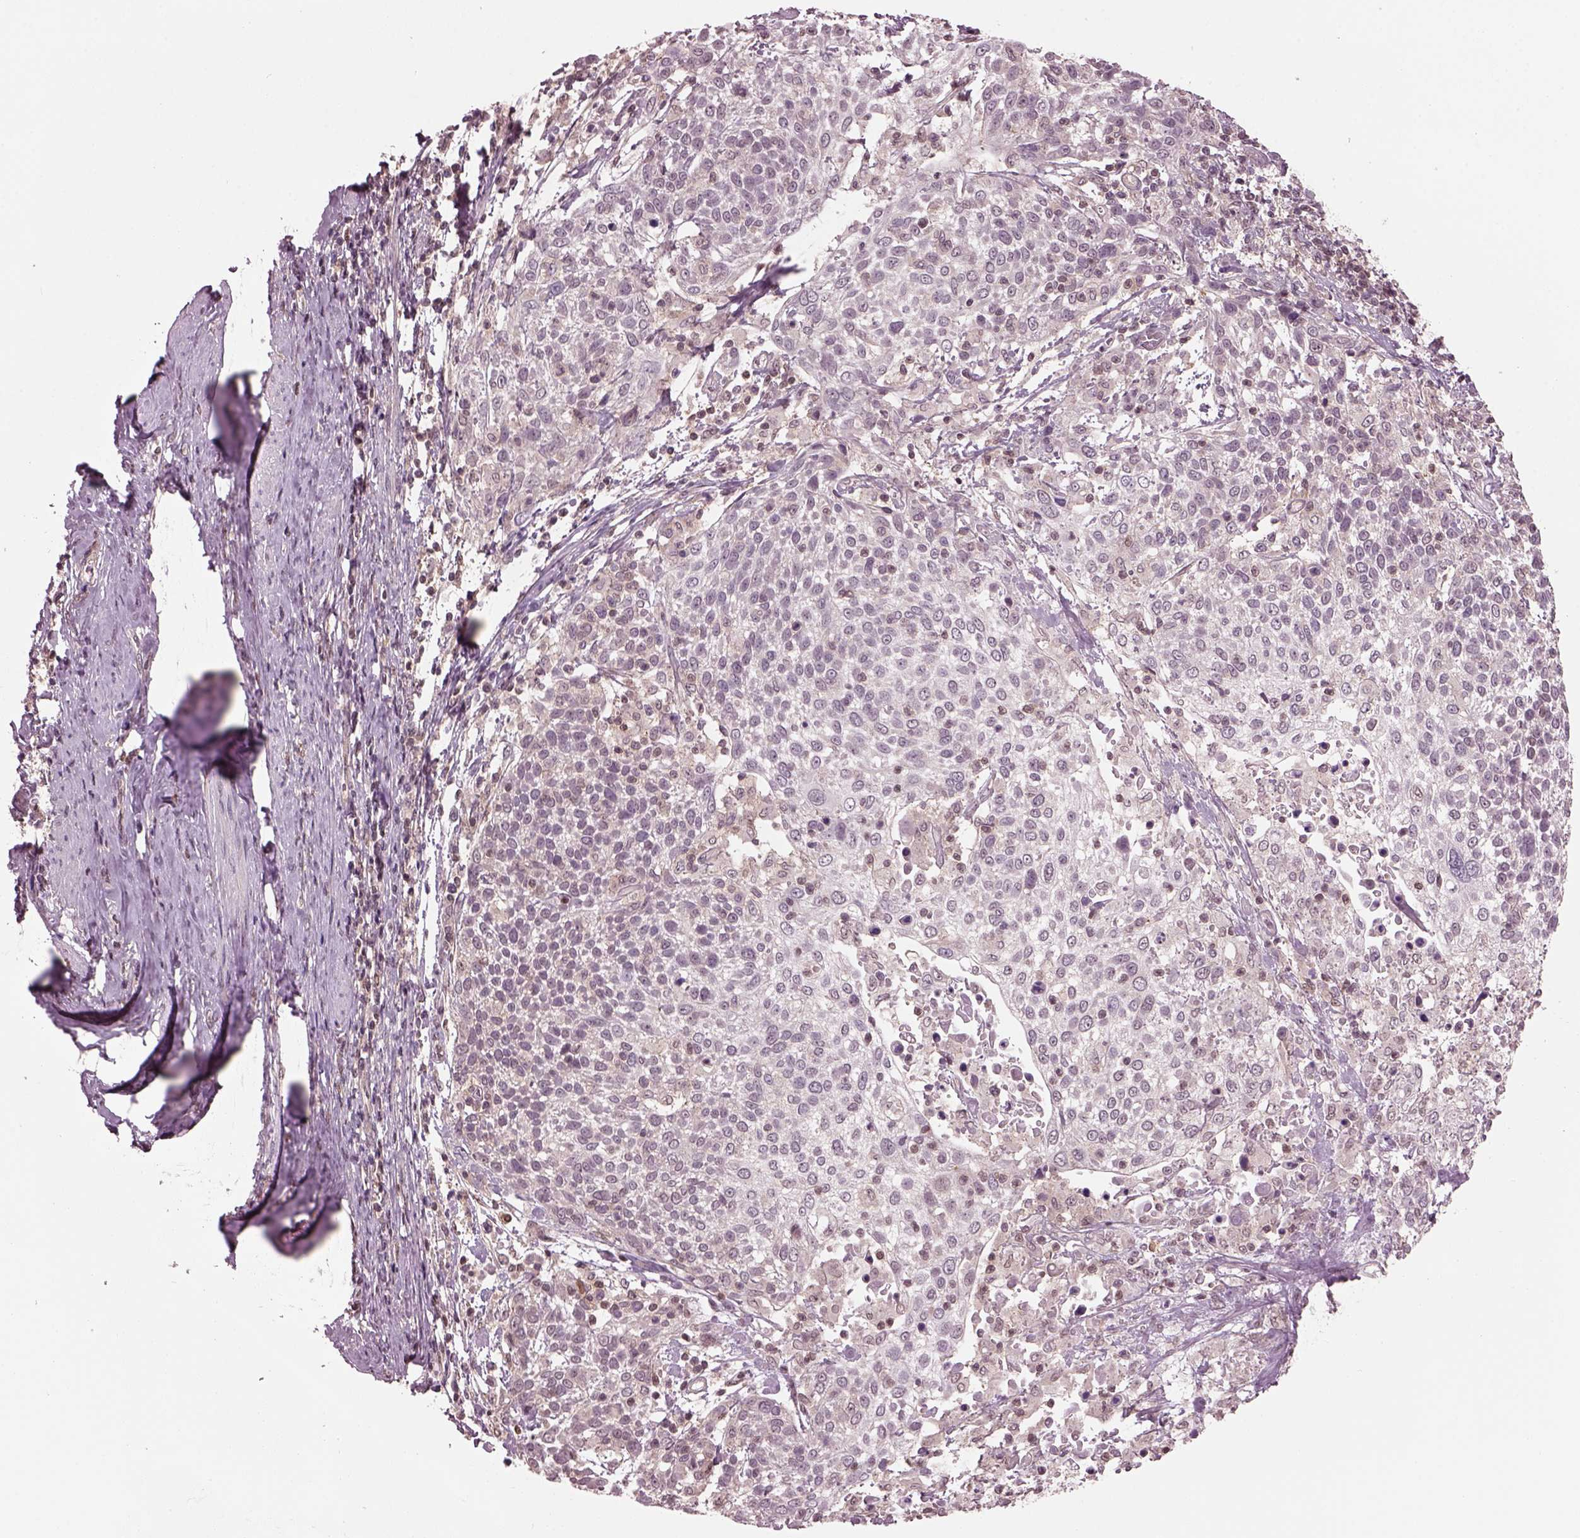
{"staining": {"intensity": "negative", "quantity": "none", "location": "none"}, "tissue": "cervical cancer", "cell_type": "Tumor cells", "image_type": "cancer", "snomed": [{"axis": "morphology", "description": "Squamous cell carcinoma, NOS"}, {"axis": "topography", "description": "Cervix"}], "caption": "Immunohistochemistry (IHC) image of human cervical squamous cell carcinoma stained for a protein (brown), which displays no expression in tumor cells. (Stains: DAB (3,3'-diaminobenzidine) immunohistochemistry with hematoxylin counter stain, Microscopy: brightfield microscopy at high magnification).", "gene": "SRI", "patient": {"sex": "female", "age": 61}}